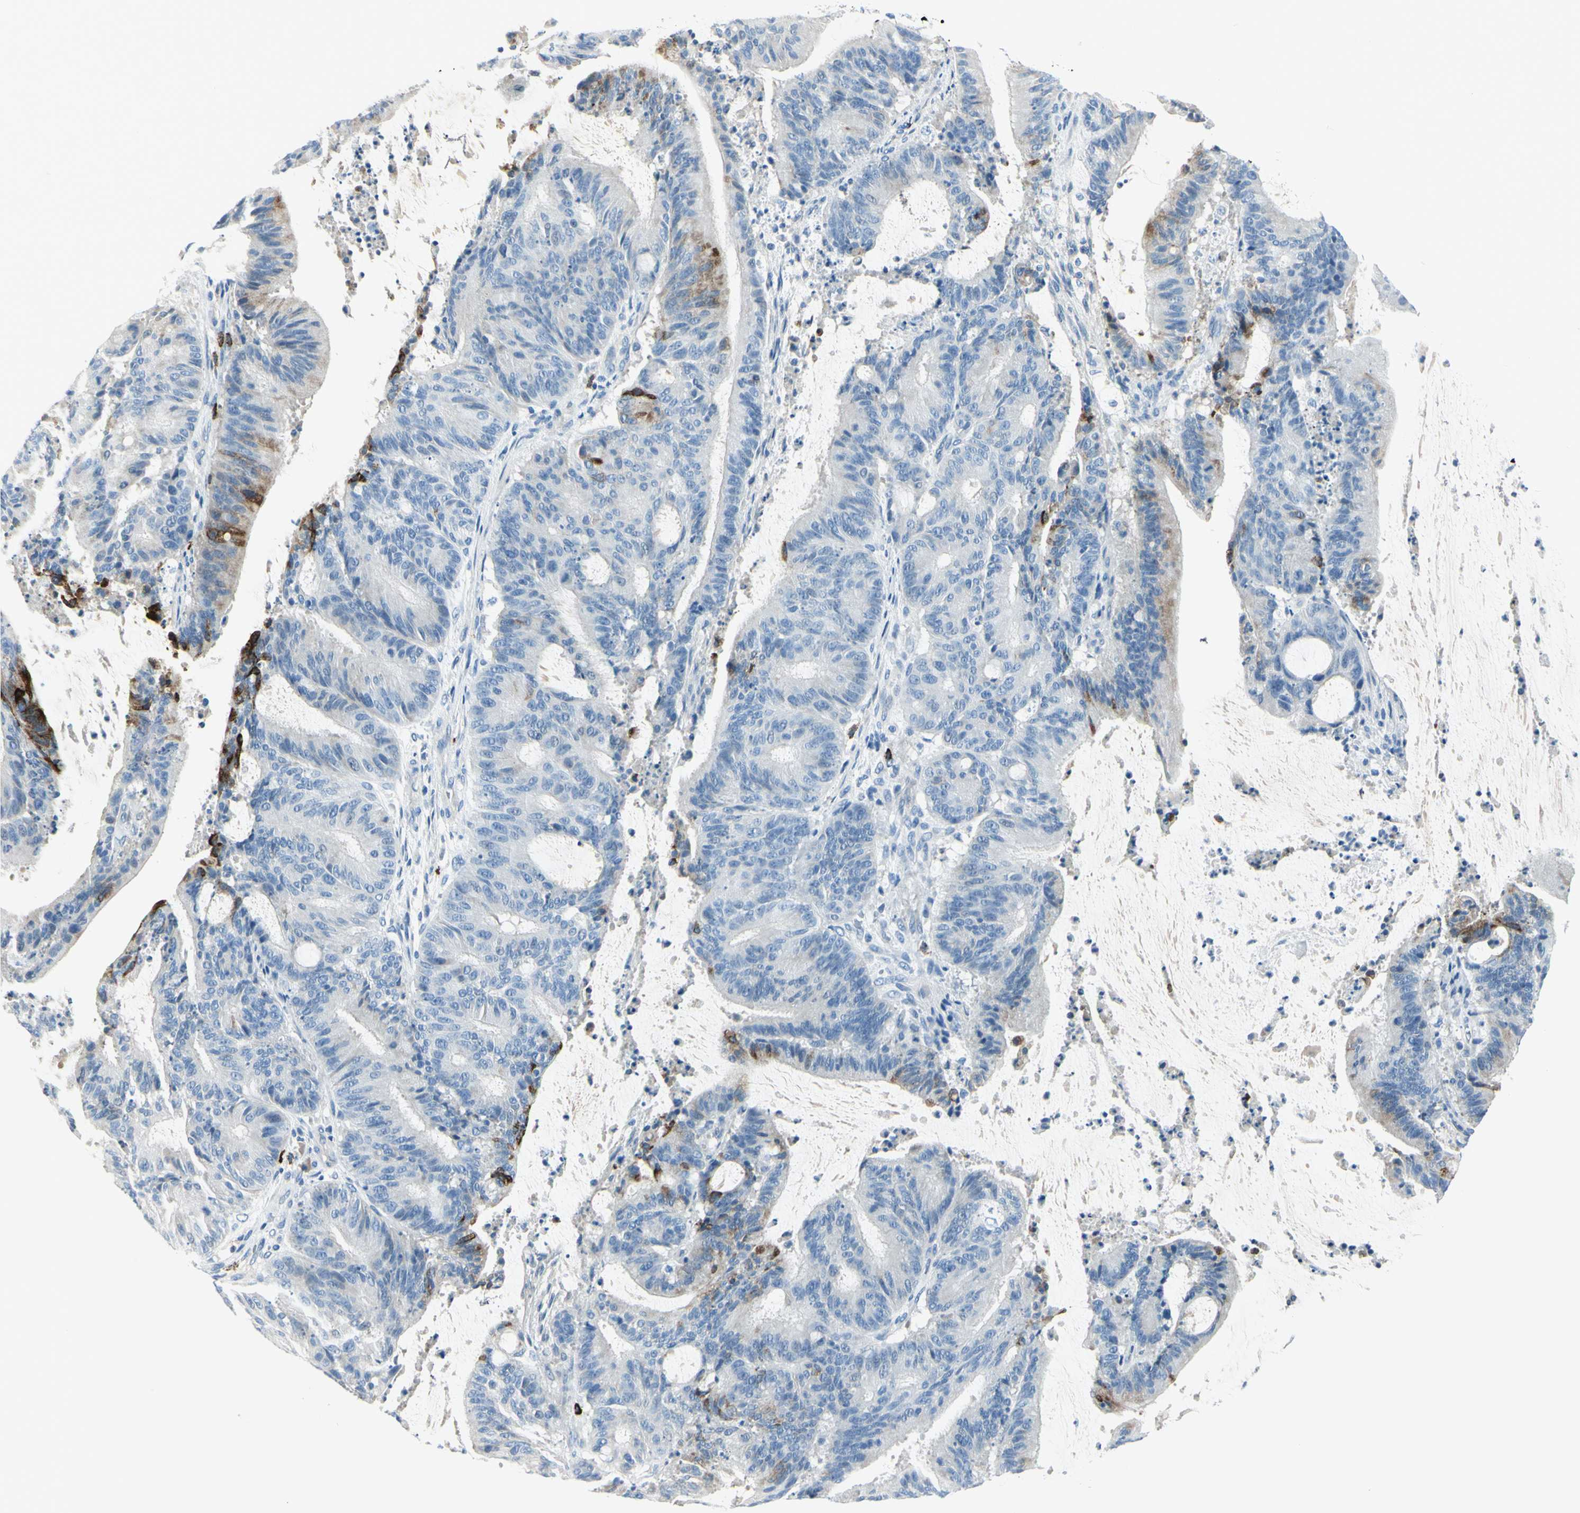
{"staining": {"intensity": "strong", "quantity": "<25%", "location": "cytoplasmic/membranous"}, "tissue": "liver cancer", "cell_type": "Tumor cells", "image_type": "cancer", "snomed": [{"axis": "morphology", "description": "Cholangiocarcinoma"}, {"axis": "topography", "description": "Liver"}], "caption": "The micrograph displays staining of cholangiocarcinoma (liver), revealing strong cytoplasmic/membranous protein expression (brown color) within tumor cells.", "gene": "DLG4", "patient": {"sex": "female", "age": 73}}